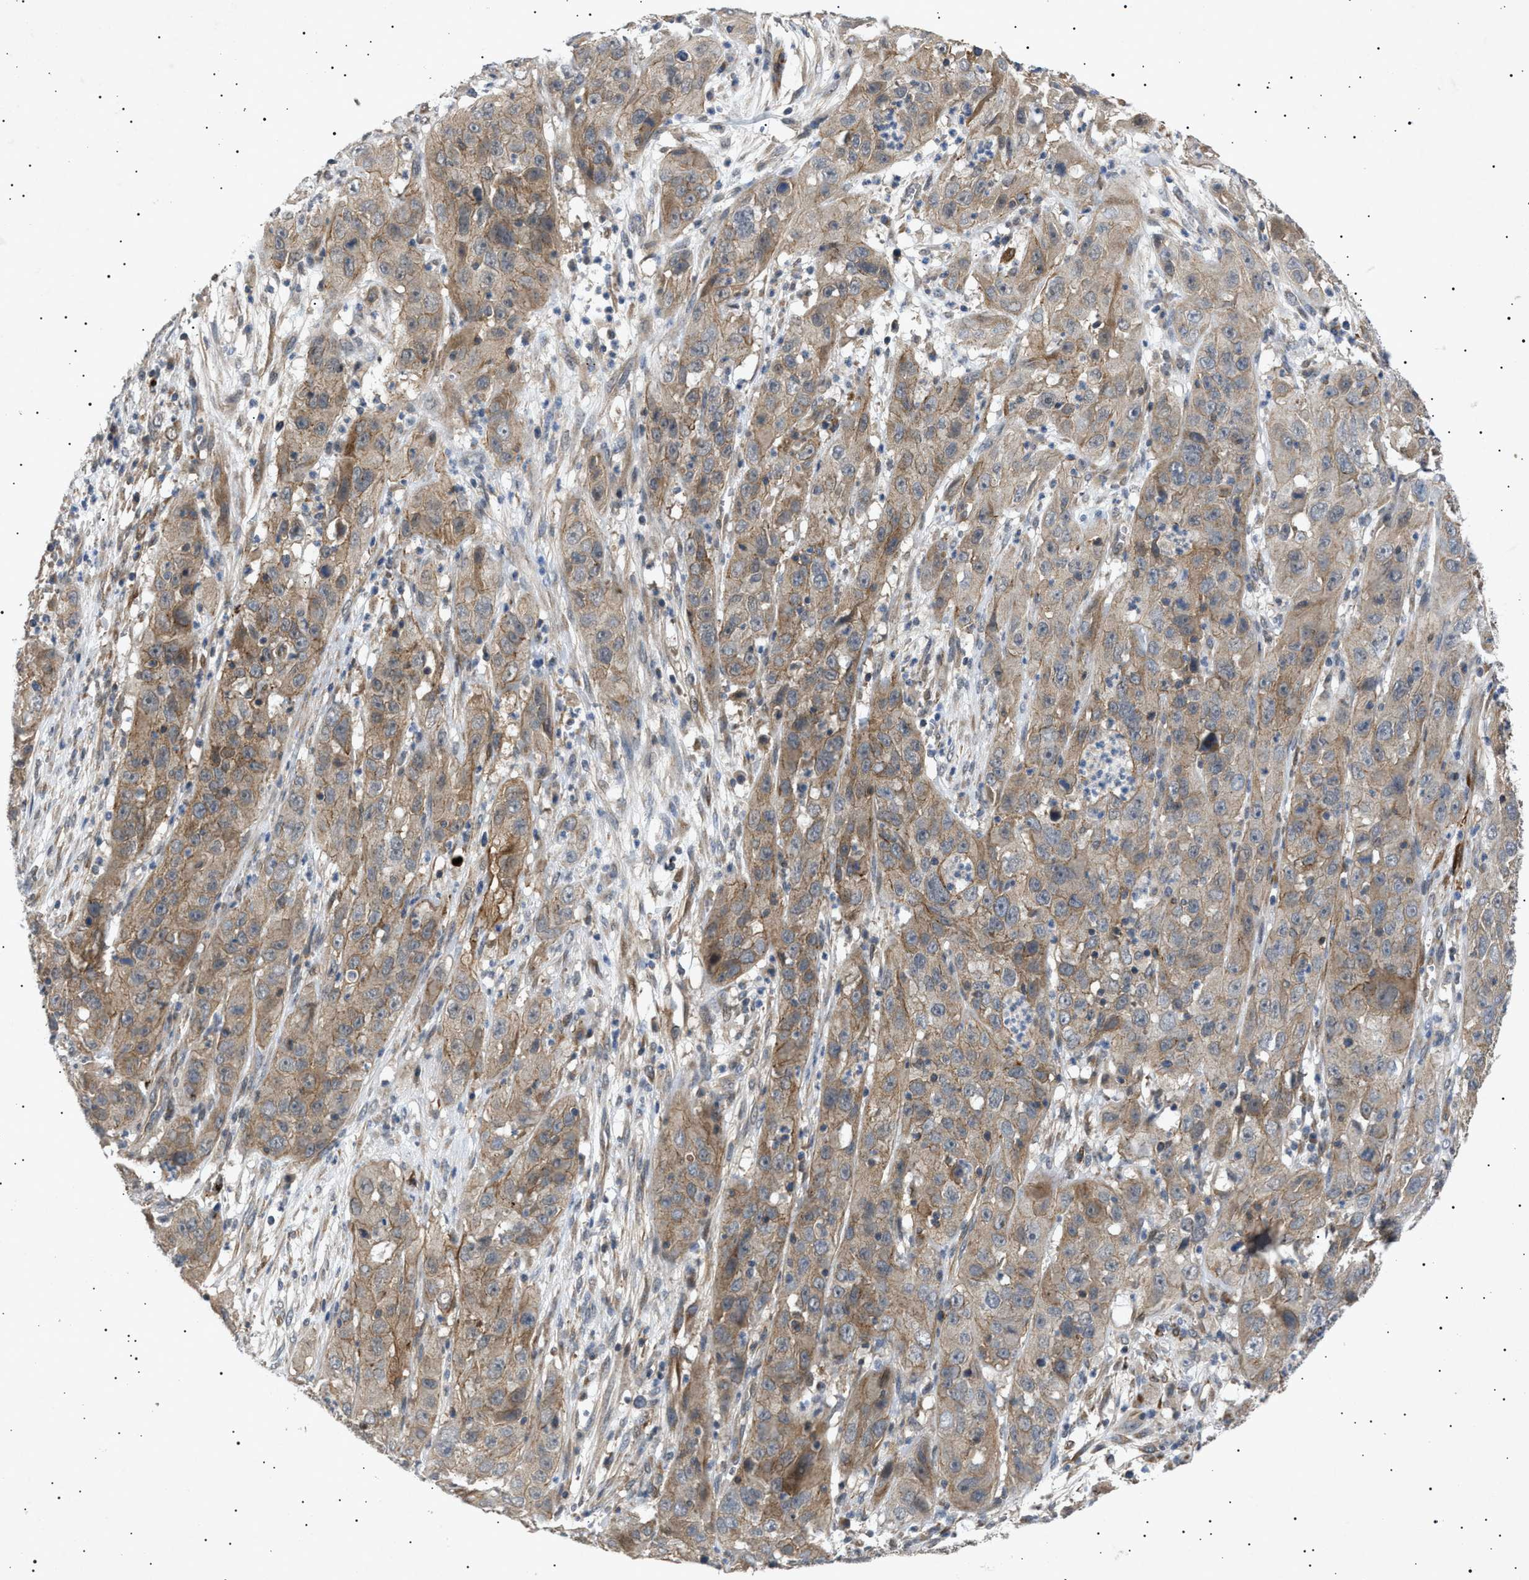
{"staining": {"intensity": "moderate", "quantity": ">75%", "location": "cytoplasmic/membranous"}, "tissue": "cervical cancer", "cell_type": "Tumor cells", "image_type": "cancer", "snomed": [{"axis": "morphology", "description": "Squamous cell carcinoma, NOS"}, {"axis": "topography", "description": "Cervix"}], "caption": "Protein expression analysis of cervical cancer exhibits moderate cytoplasmic/membranous expression in about >75% of tumor cells.", "gene": "SIRT5", "patient": {"sex": "female", "age": 32}}